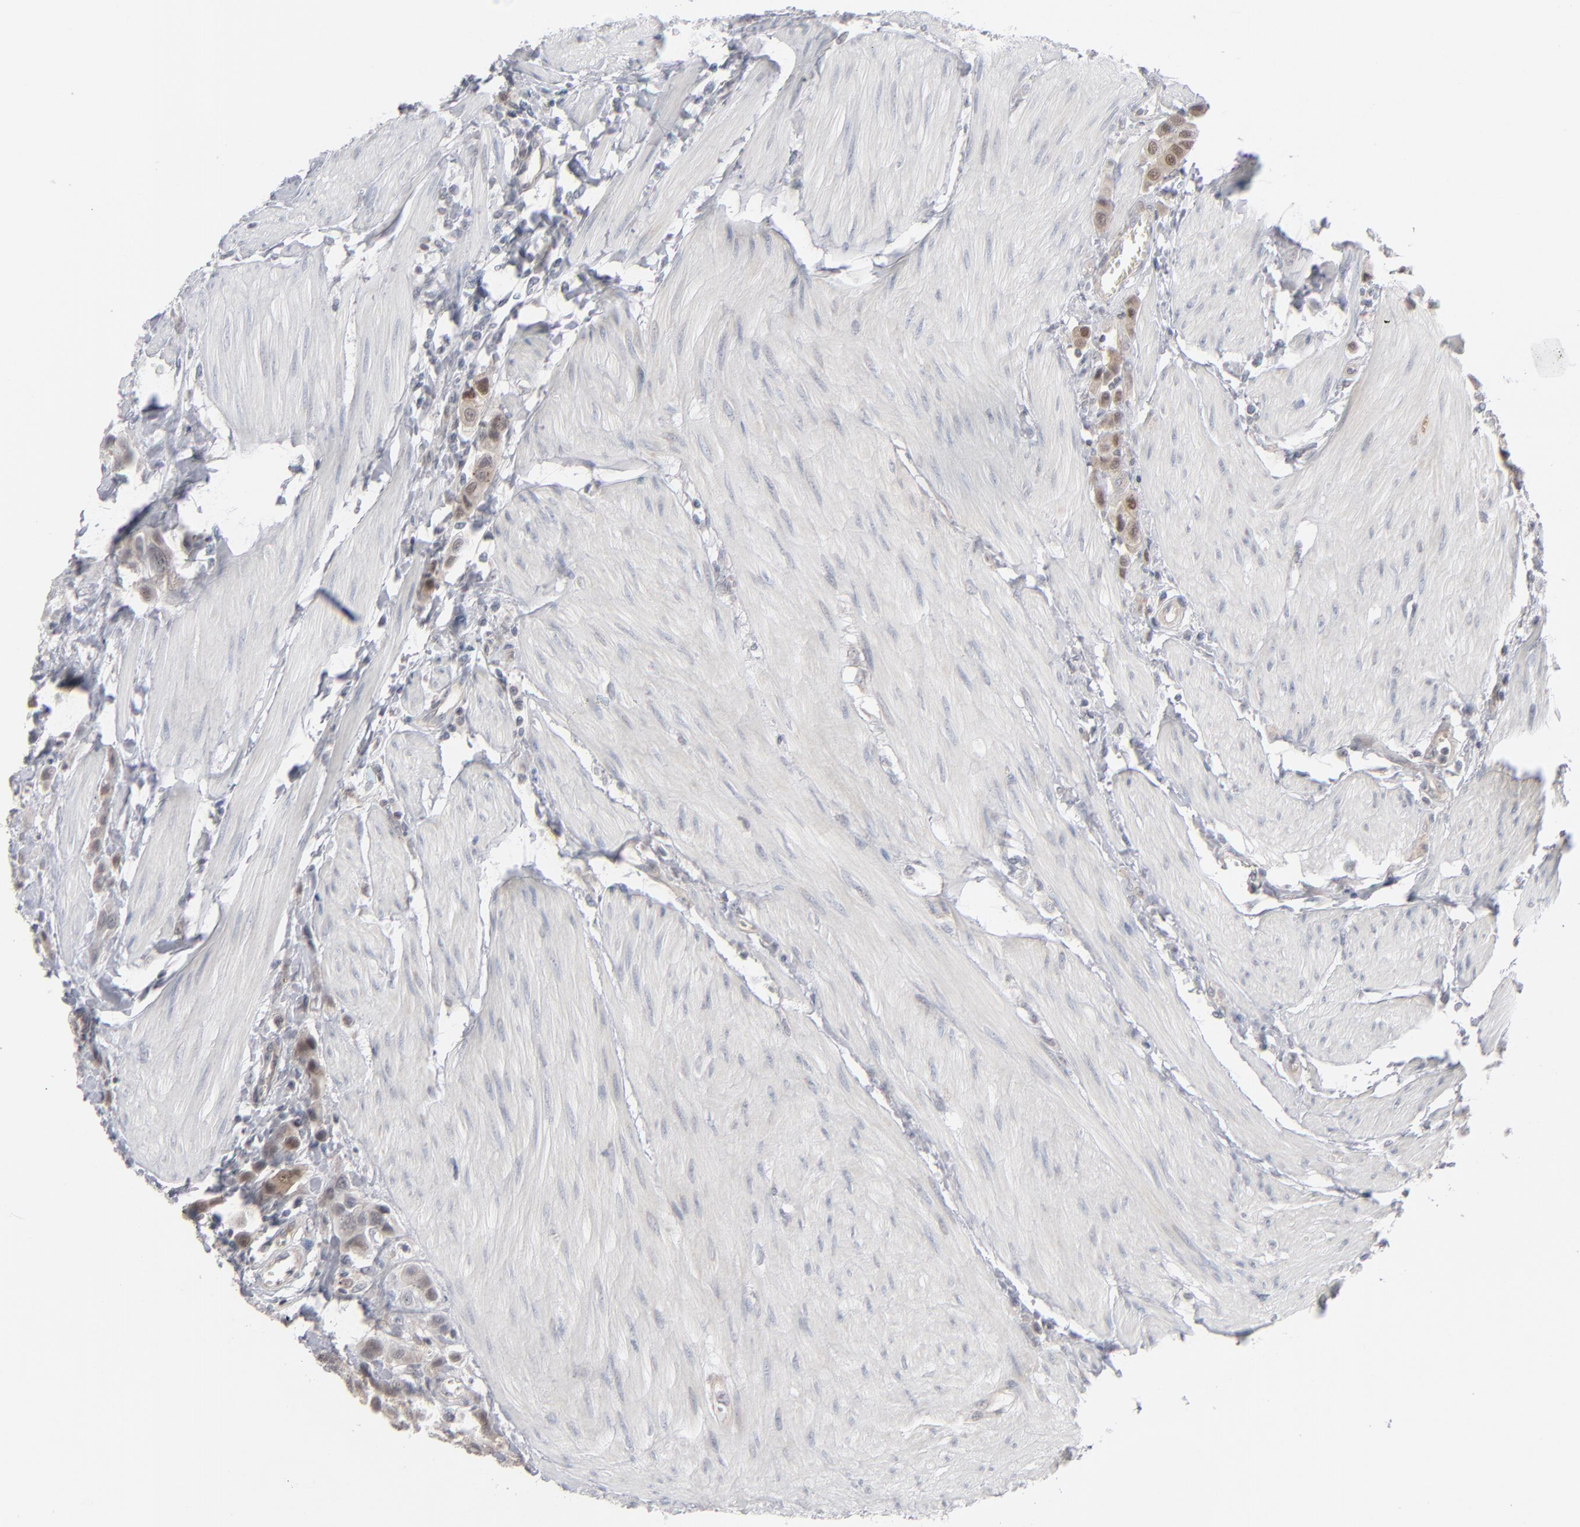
{"staining": {"intensity": "weak", "quantity": ">75%", "location": "cytoplasmic/membranous"}, "tissue": "urothelial cancer", "cell_type": "Tumor cells", "image_type": "cancer", "snomed": [{"axis": "morphology", "description": "Urothelial carcinoma, High grade"}, {"axis": "topography", "description": "Urinary bladder"}], "caption": "Urothelial carcinoma (high-grade) stained with a brown dye reveals weak cytoplasmic/membranous positive staining in about >75% of tumor cells.", "gene": "POF1B", "patient": {"sex": "male", "age": 50}}